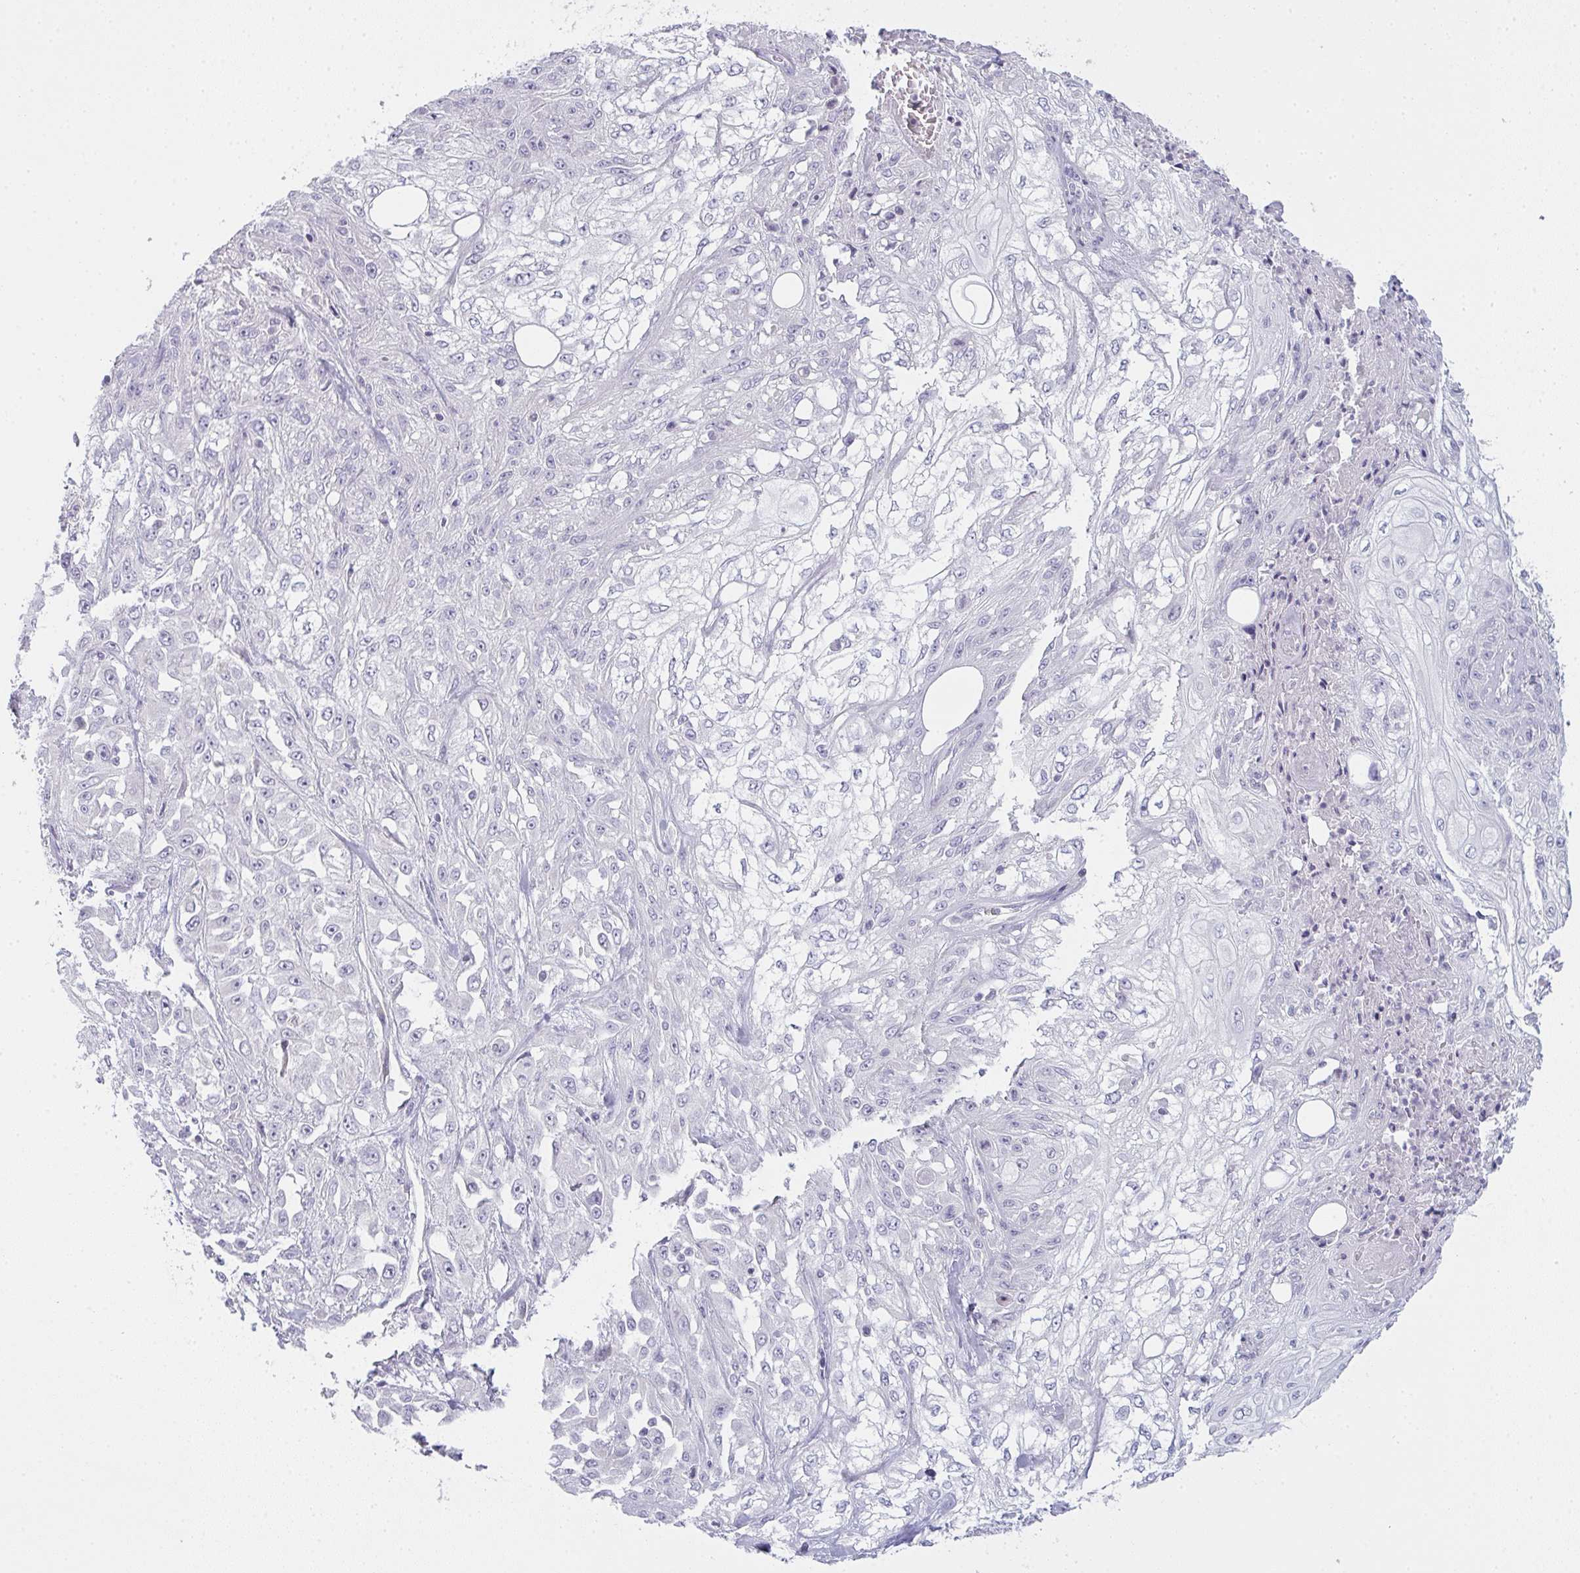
{"staining": {"intensity": "negative", "quantity": "none", "location": "none"}, "tissue": "skin cancer", "cell_type": "Tumor cells", "image_type": "cancer", "snomed": [{"axis": "morphology", "description": "Squamous cell carcinoma, NOS"}, {"axis": "morphology", "description": "Squamous cell carcinoma, metastatic, NOS"}, {"axis": "topography", "description": "Skin"}, {"axis": "topography", "description": "Lymph node"}], "caption": "Immunohistochemical staining of human skin cancer exhibits no significant expression in tumor cells.", "gene": "SIRPB2", "patient": {"sex": "male", "age": 75}}